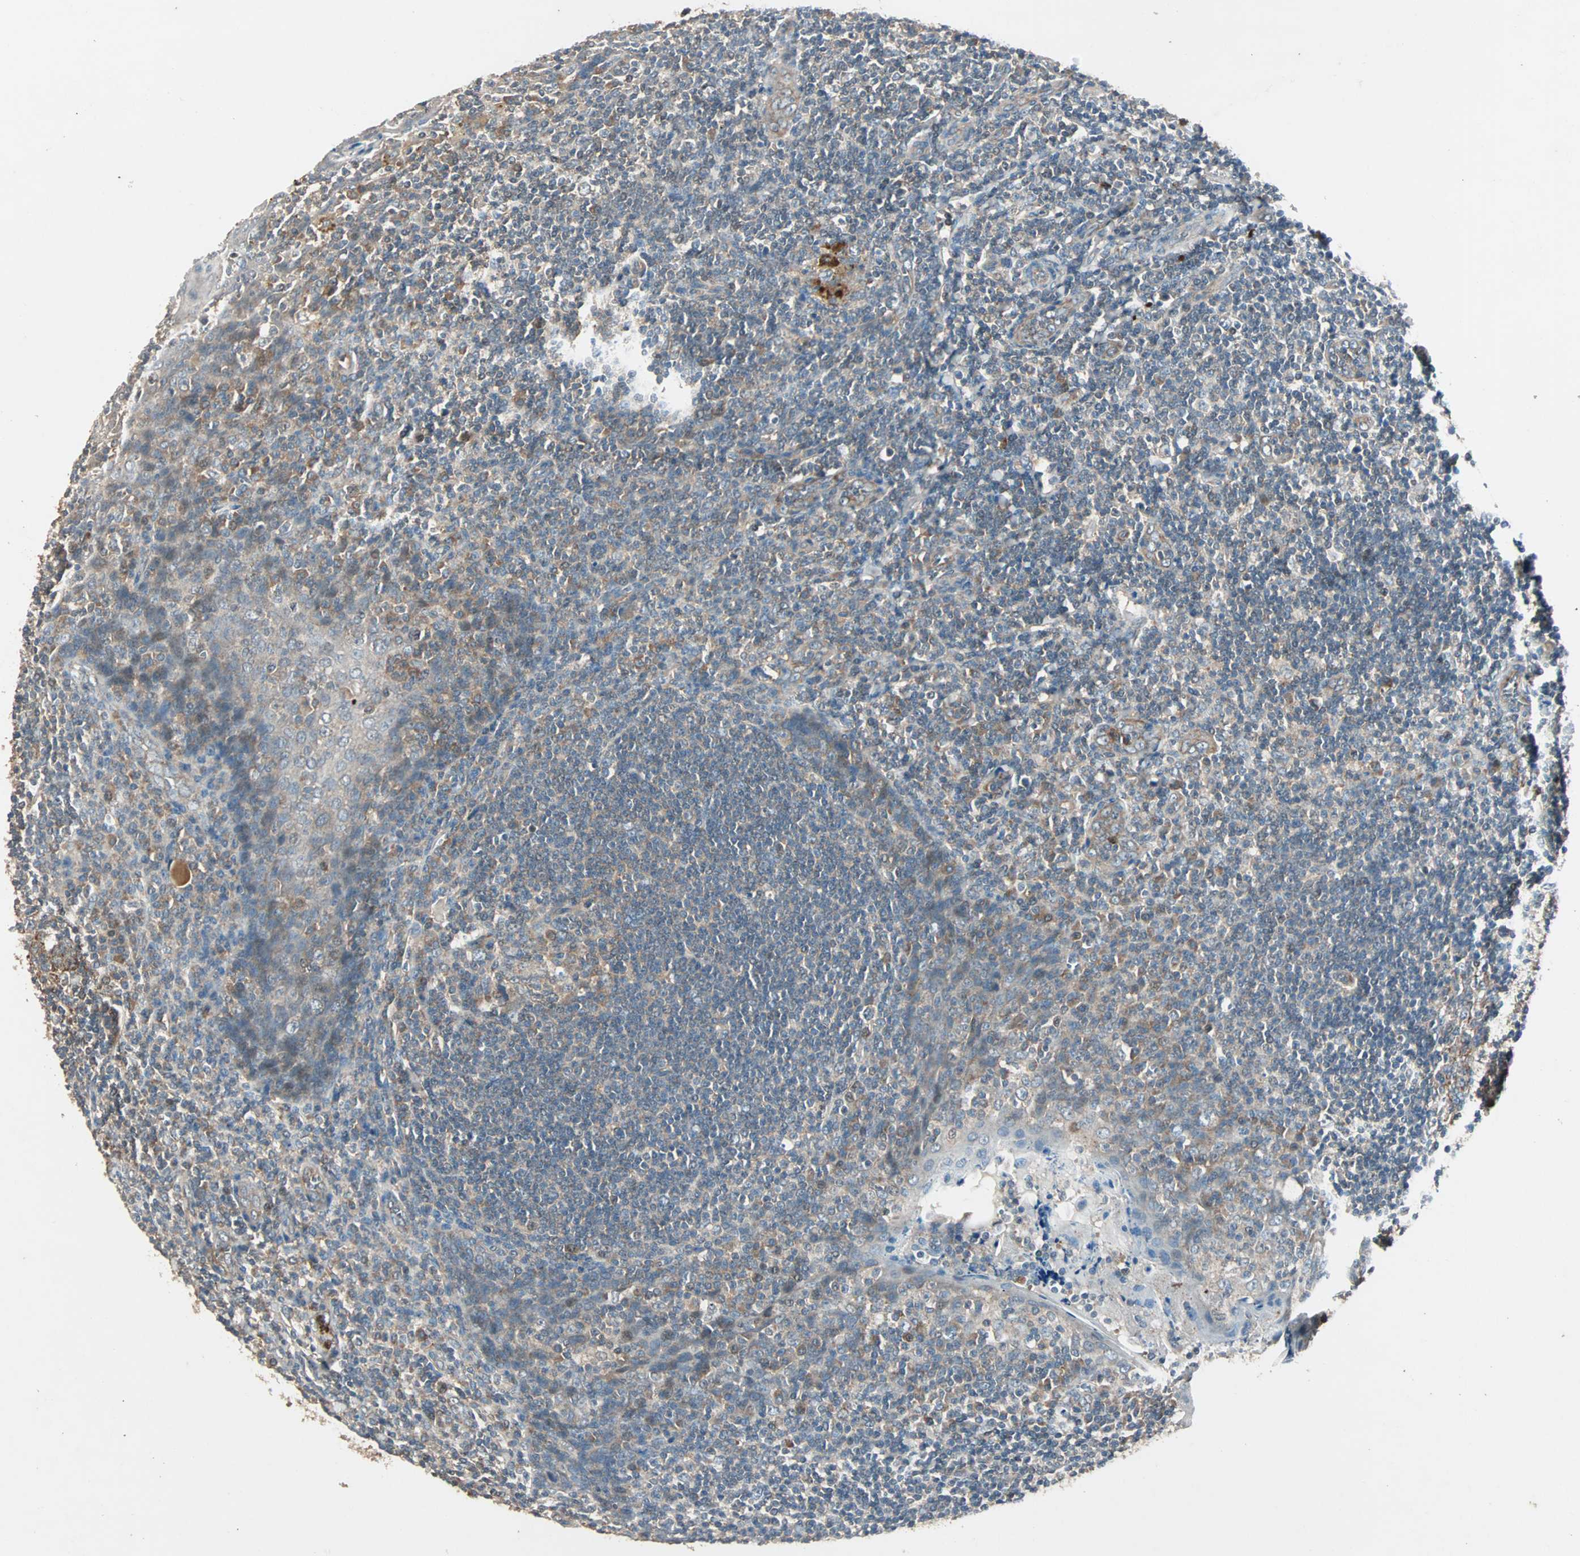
{"staining": {"intensity": "moderate", "quantity": ">75%", "location": "cytoplasmic/membranous"}, "tissue": "tonsil", "cell_type": "Germinal center cells", "image_type": "normal", "snomed": [{"axis": "morphology", "description": "Normal tissue, NOS"}, {"axis": "topography", "description": "Tonsil"}], "caption": "This micrograph reveals immunohistochemistry (IHC) staining of benign human tonsil, with medium moderate cytoplasmic/membranous positivity in approximately >75% of germinal center cells.", "gene": "GCK", "patient": {"sex": "male", "age": 20}}